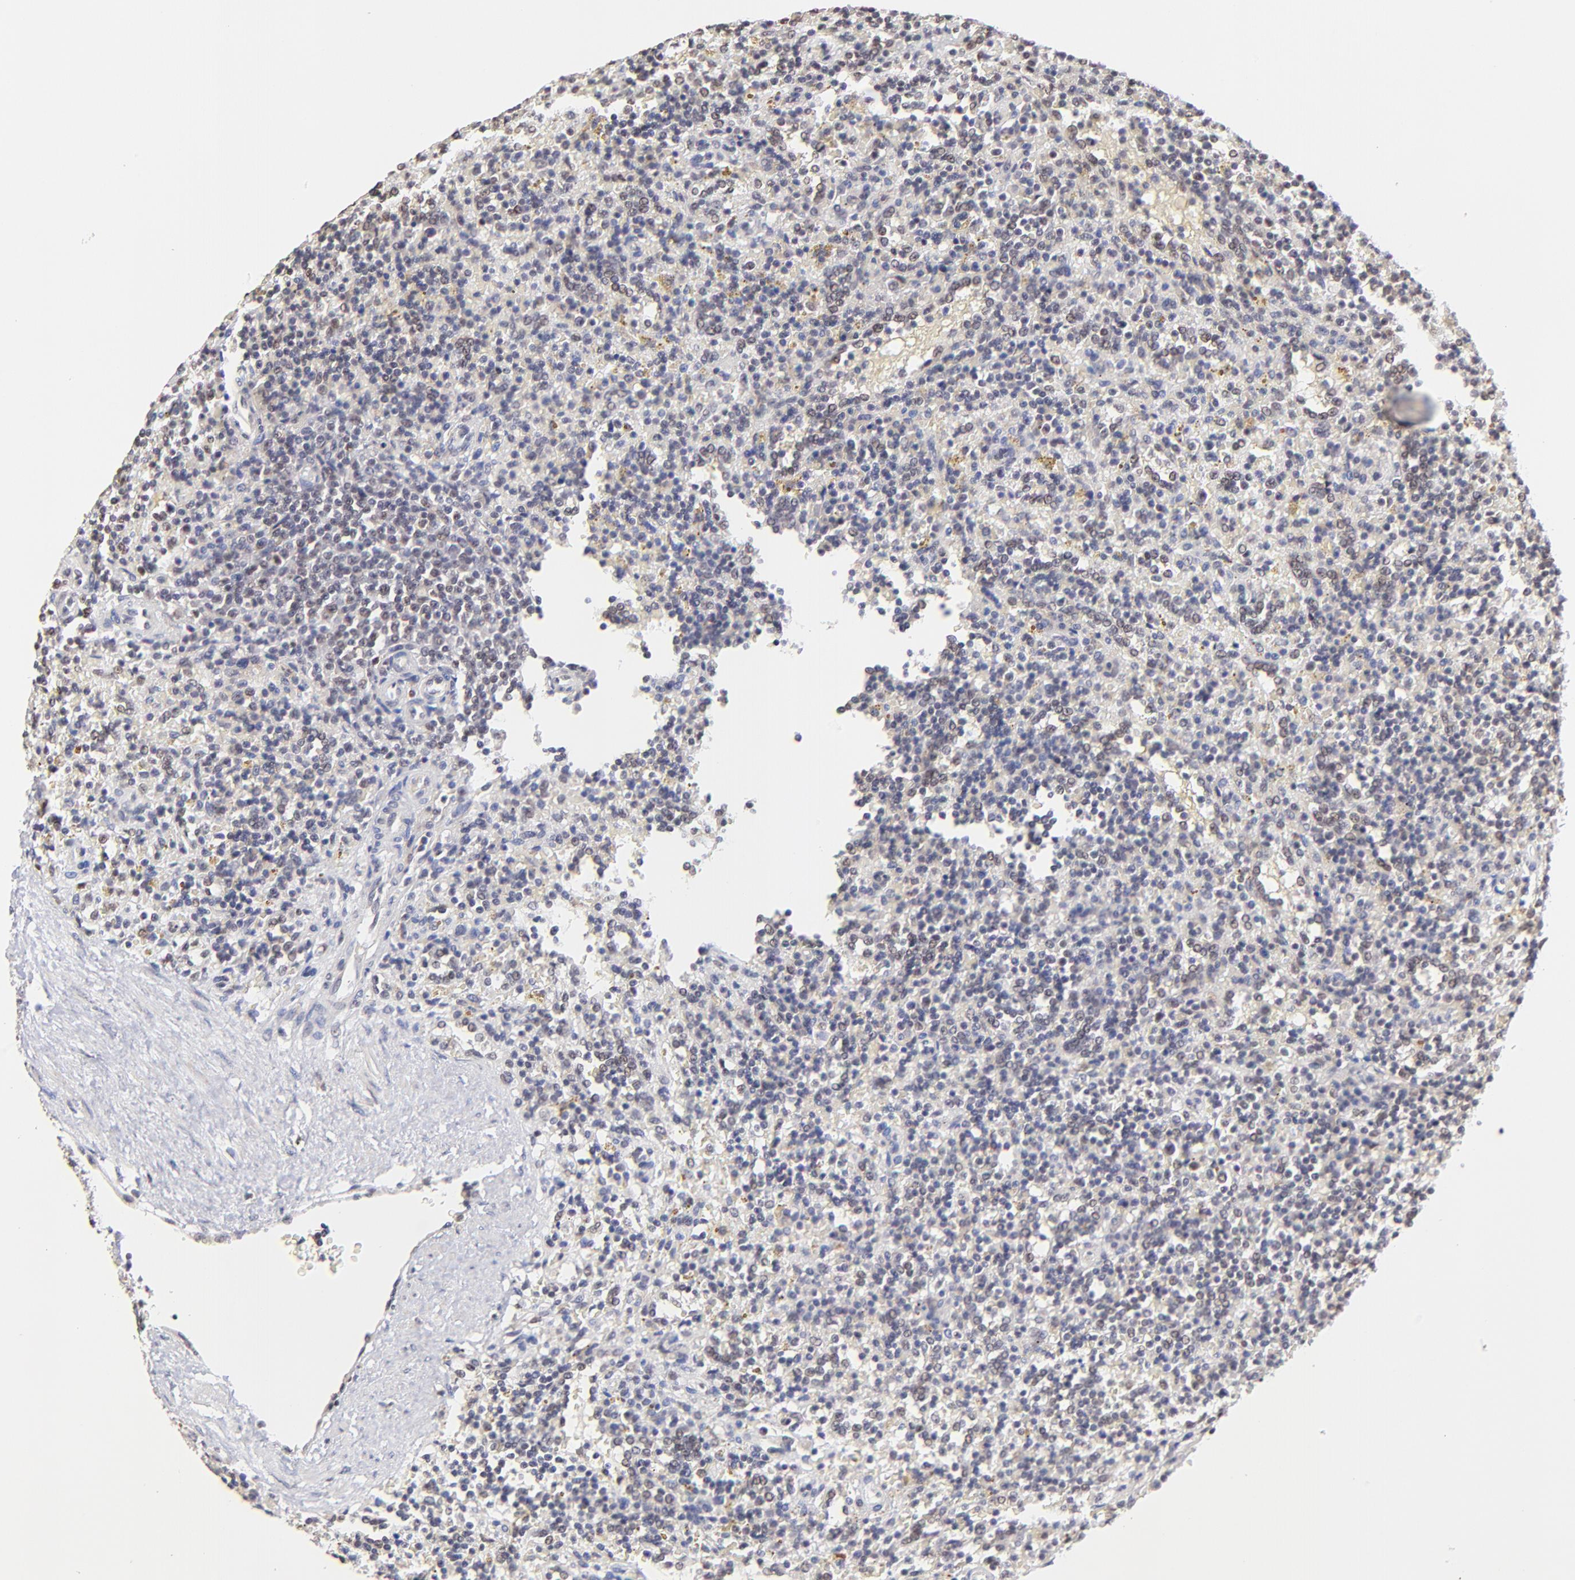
{"staining": {"intensity": "weak", "quantity": "25%-75%", "location": "nuclear"}, "tissue": "lymphoma", "cell_type": "Tumor cells", "image_type": "cancer", "snomed": [{"axis": "morphology", "description": "Malignant lymphoma, non-Hodgkin's type, Low grade"}, {"axis": "topography", "description": "Spleen"}], "caption": "Protein analysis of lymphoma tissue shows weak nuclear staining in about 25%-75% of tumor cells. (DAB IHC, brown staining for protein, blue staining for nuclei).", "gene": "ZNF670", "patient": {"sex": "male", "age": 67}}